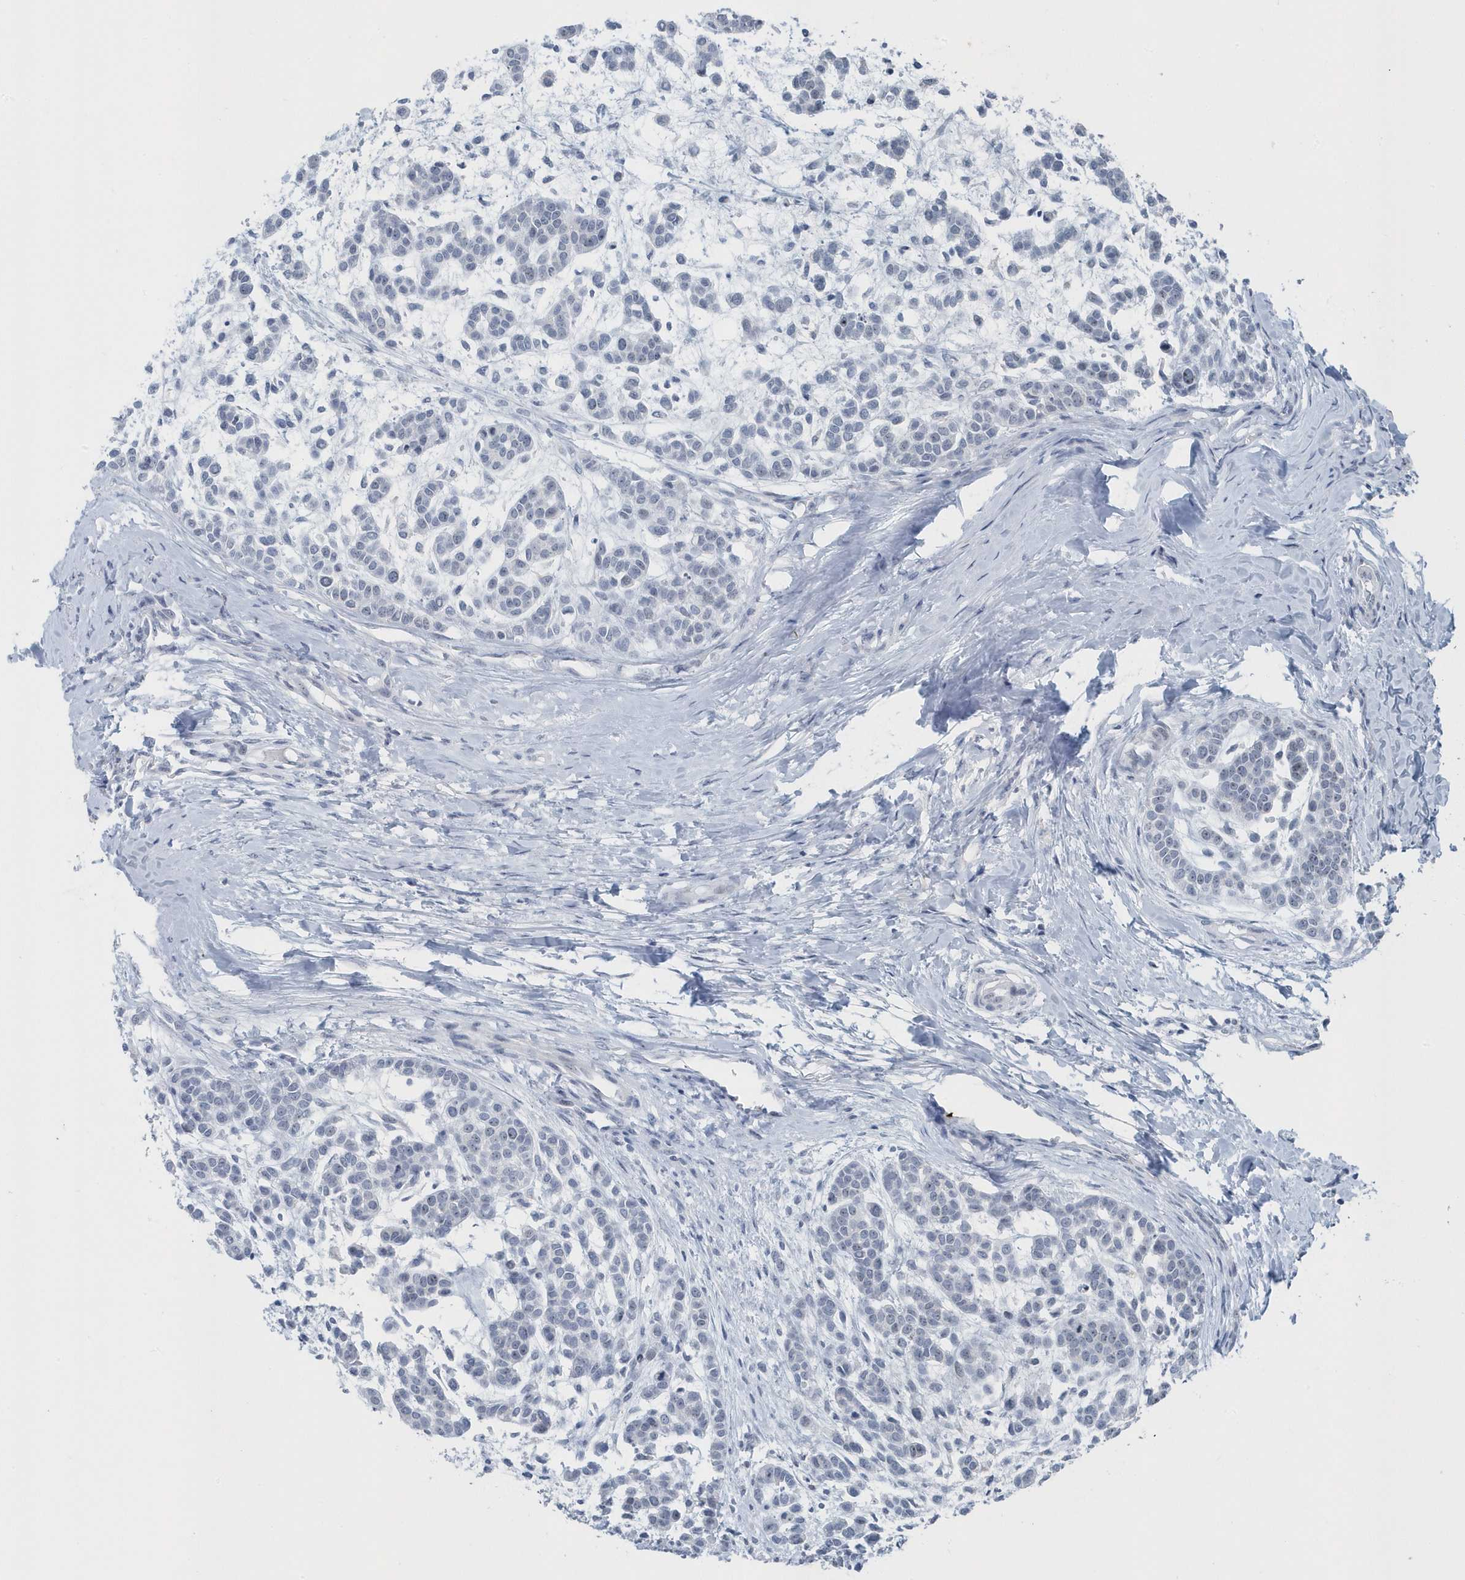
{"staining": {"intensity": "negative", "quantity": "none", "location": "none"}, "tissue": "head and neck cancer", "cell_type": "Tumor cells", "image_type": "cancer", "snomed": [{"axis": "morphology", "description": "Adenocarcinoma, NOS"}, {"axis": "morphology", "description": "Adenoma, NOS"}, {"axis": "topography", "description": "Head-Neck"}], "caption": "Head and neck cancer (adenocarcinoma) was stained to show a protein in brown. There is no significant staining in tumor cells.", "gene": "RPF2", "patient": {"sex": "female", "age": 55}}